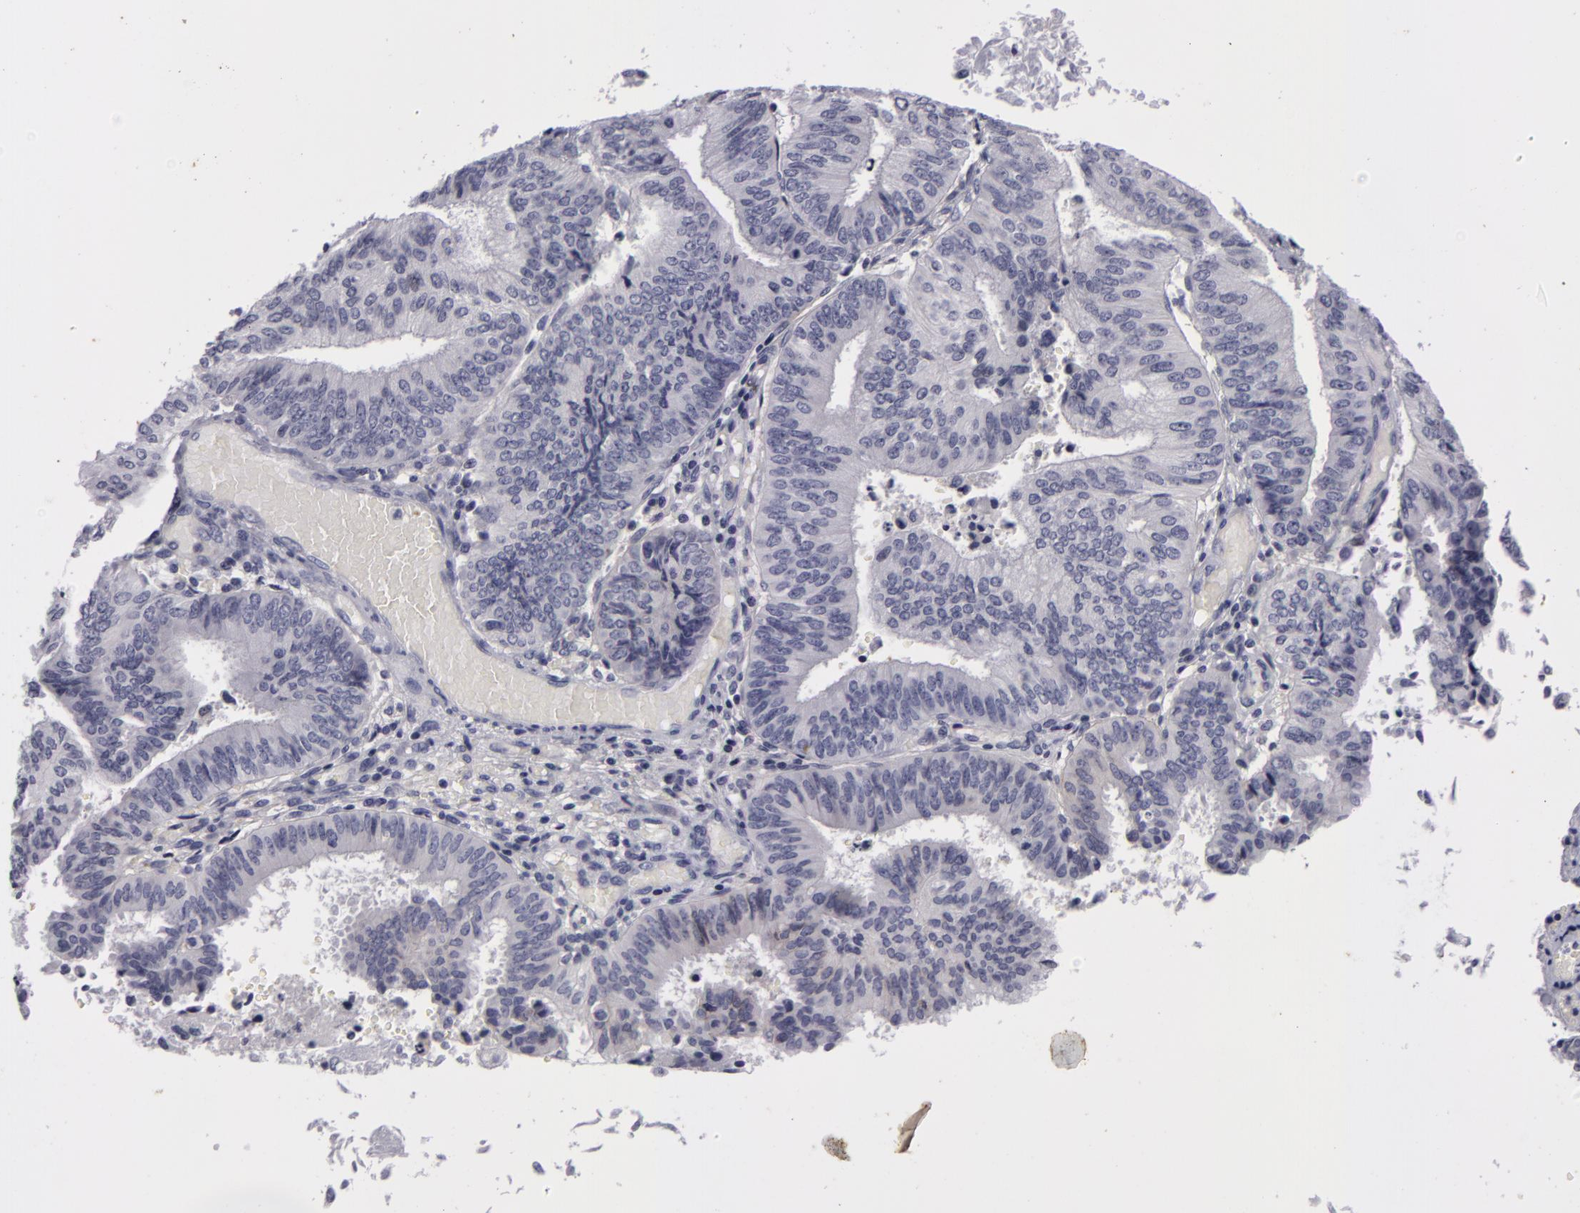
{"staining": {"intensity": "negative", "quantity": "none", "location": "none"}, "tissue": "endometrial cancer", "cell_type": "Tumor cells", "image_type": "cancer", "snomed": [{"axis": "morphology", "description": "Adenocarcinoma, NOS"}, {"axis": "topography", "description": "Endometrium"}], "caption": "Immunohistochemistry (IHC) micrograph of human adenocarcinoma (endometrial) stained for a protein (brown), which displays no staining in tumor cells.", "gene": "NLGN4X", "patient": {"sex": "female", "age": 55}}